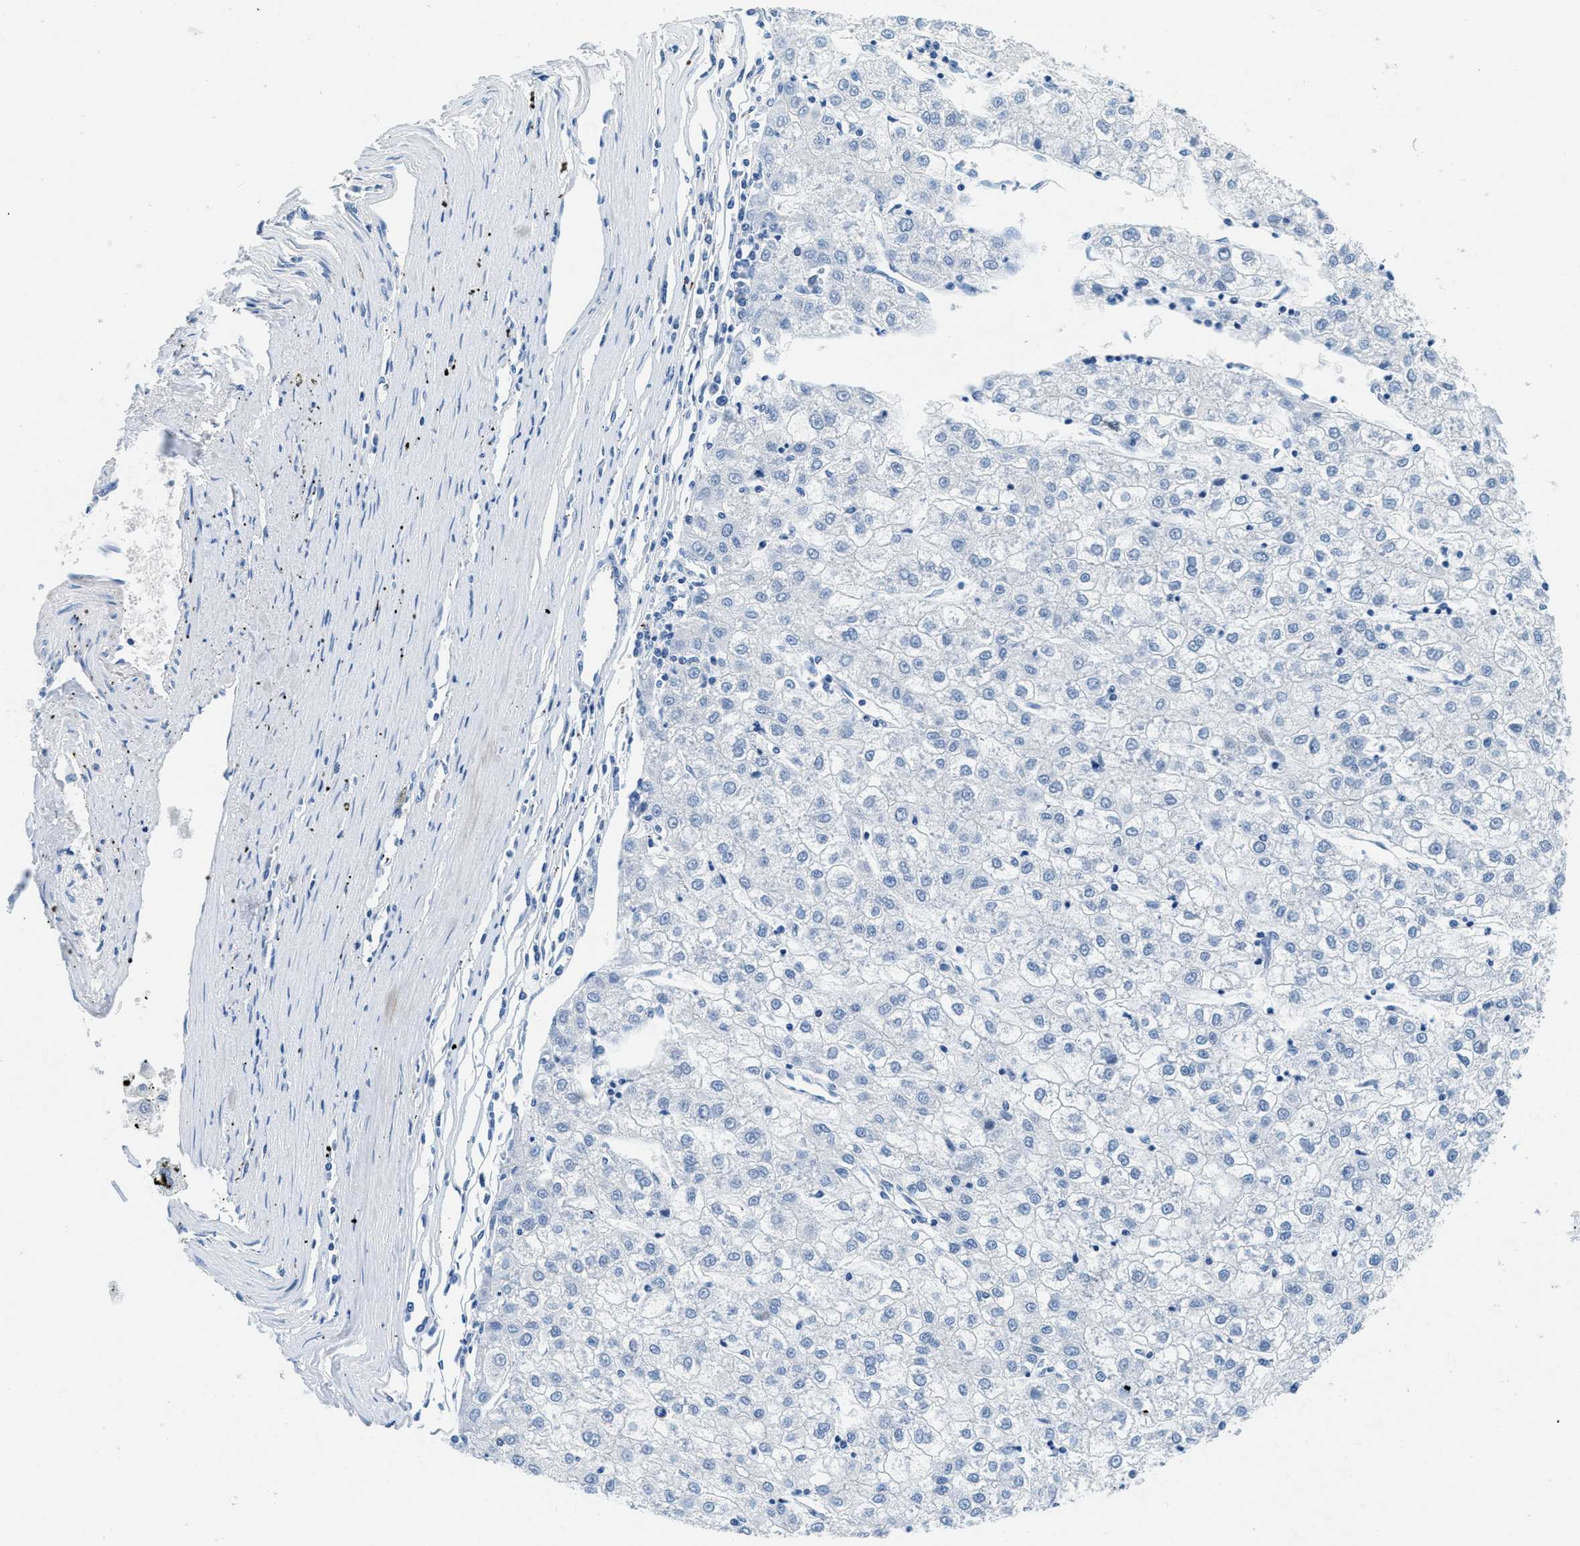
{"staining": {"intensity": "negative", "quantity": "none", "location": "none"}, "tissue": "liver cancer", "cell_type": "Tumor cells", "image_type": "cancer", "snomed": [{"axis": "morphology", "description": "Carcinoma, Hepatocellular, NOS"}, {"axis": "topography", "description": "Liver"}], "caption": "The IHC photomicrograph has no significant positivity in tumor cells of liver cancer (hepatocellular carcinoma) tissue.", "gene": "GSTM3", "patient": {"sex": "male", "age": 72}}